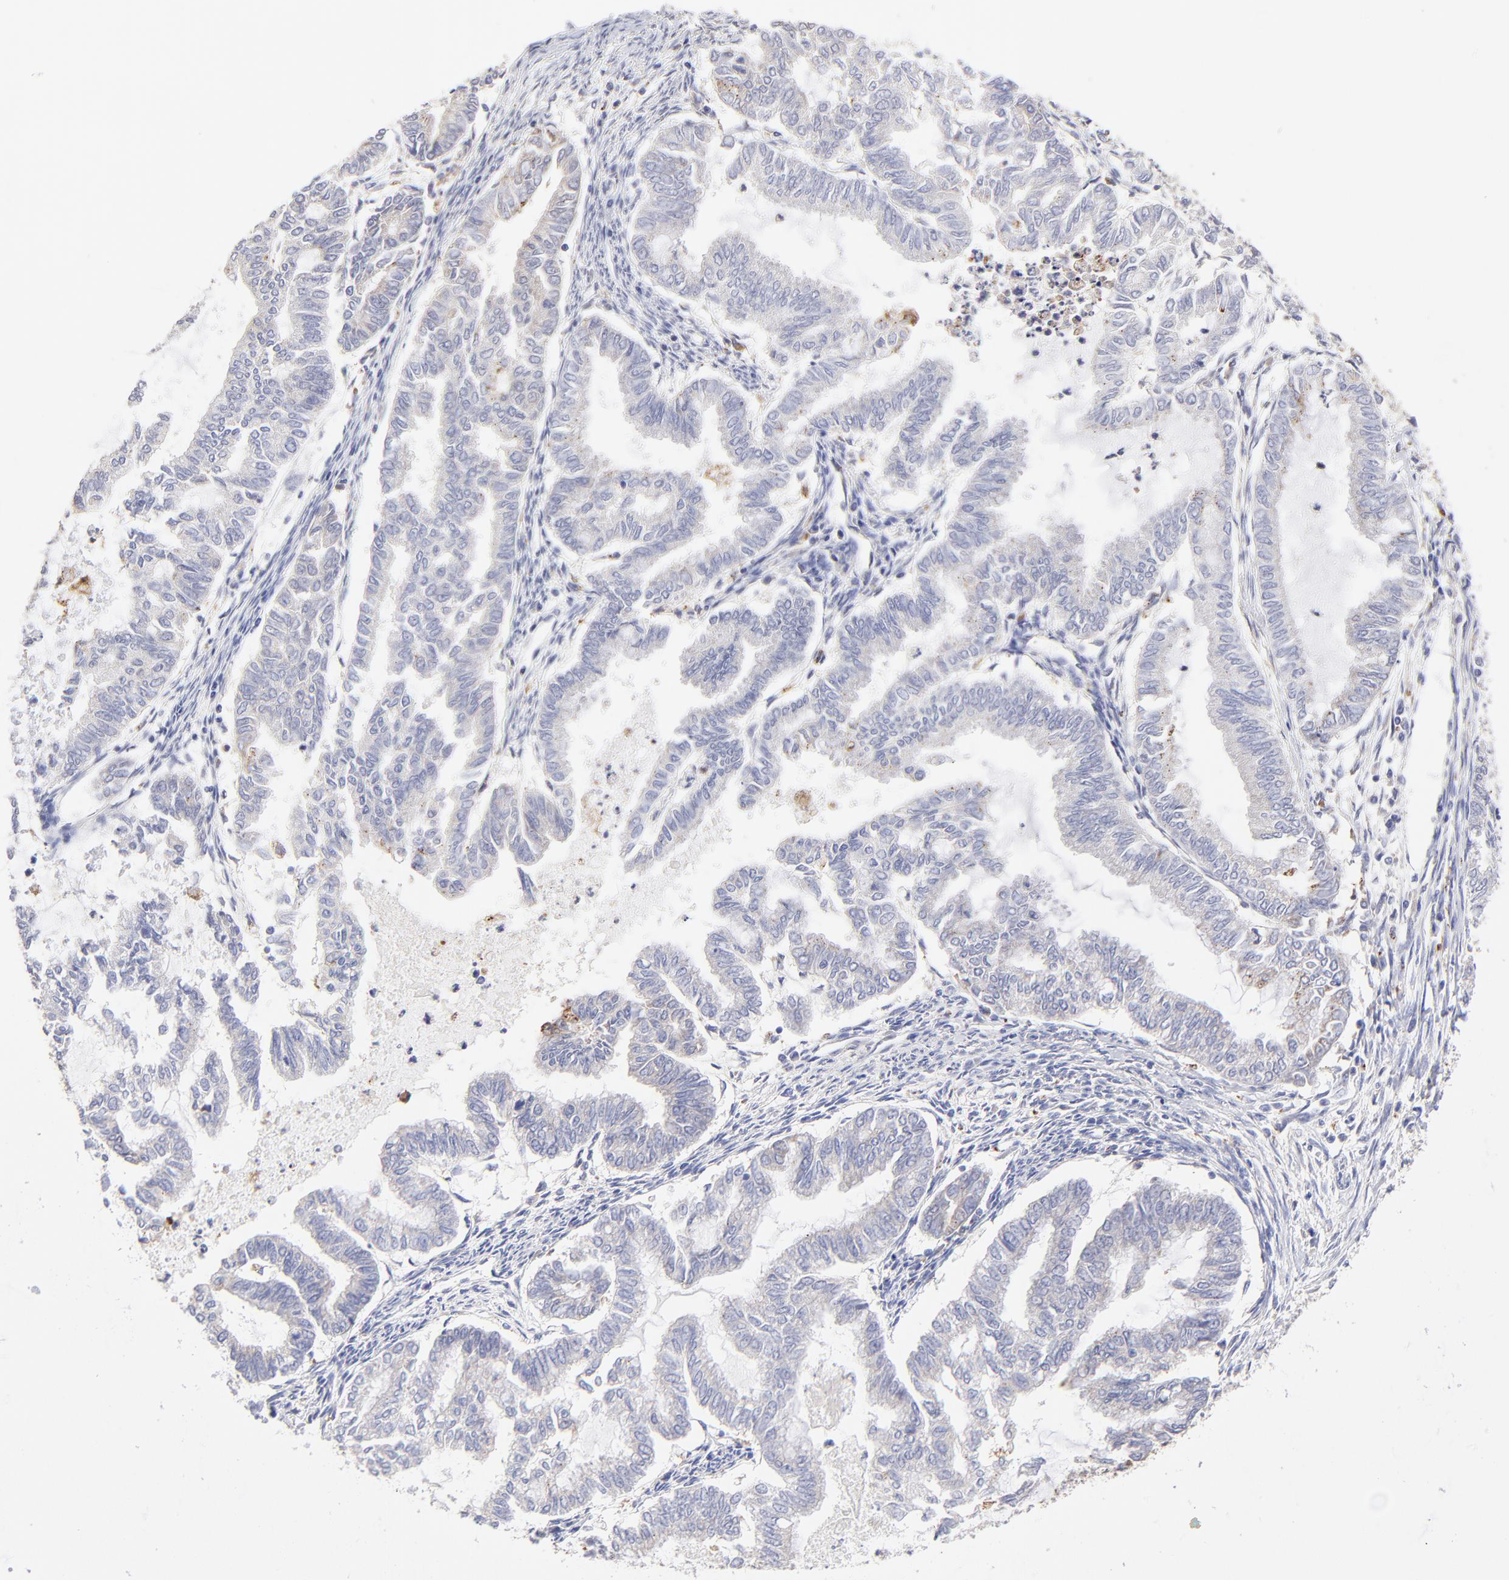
{"staining": {"intensity": "weak", "quantity": "<25%", "location": "cytoplasmic/membranous"}, "tissue": "endometrial cancer", "cell_type": "Tumor cells", "image_type": "cancer", "snomed": [{"axis": "morphology", "description": "Adenocarcinoma, NOS"}, {"axis": "topography", "description": "Endometrium"}], "caption": "This is an immunohistochemistry histopathology image of endometrial cancer (adenocarcinoma). There is no staining in tumor cells.", "gene": "GCSAM", "patient": {"sex": "female", "age": 79}}